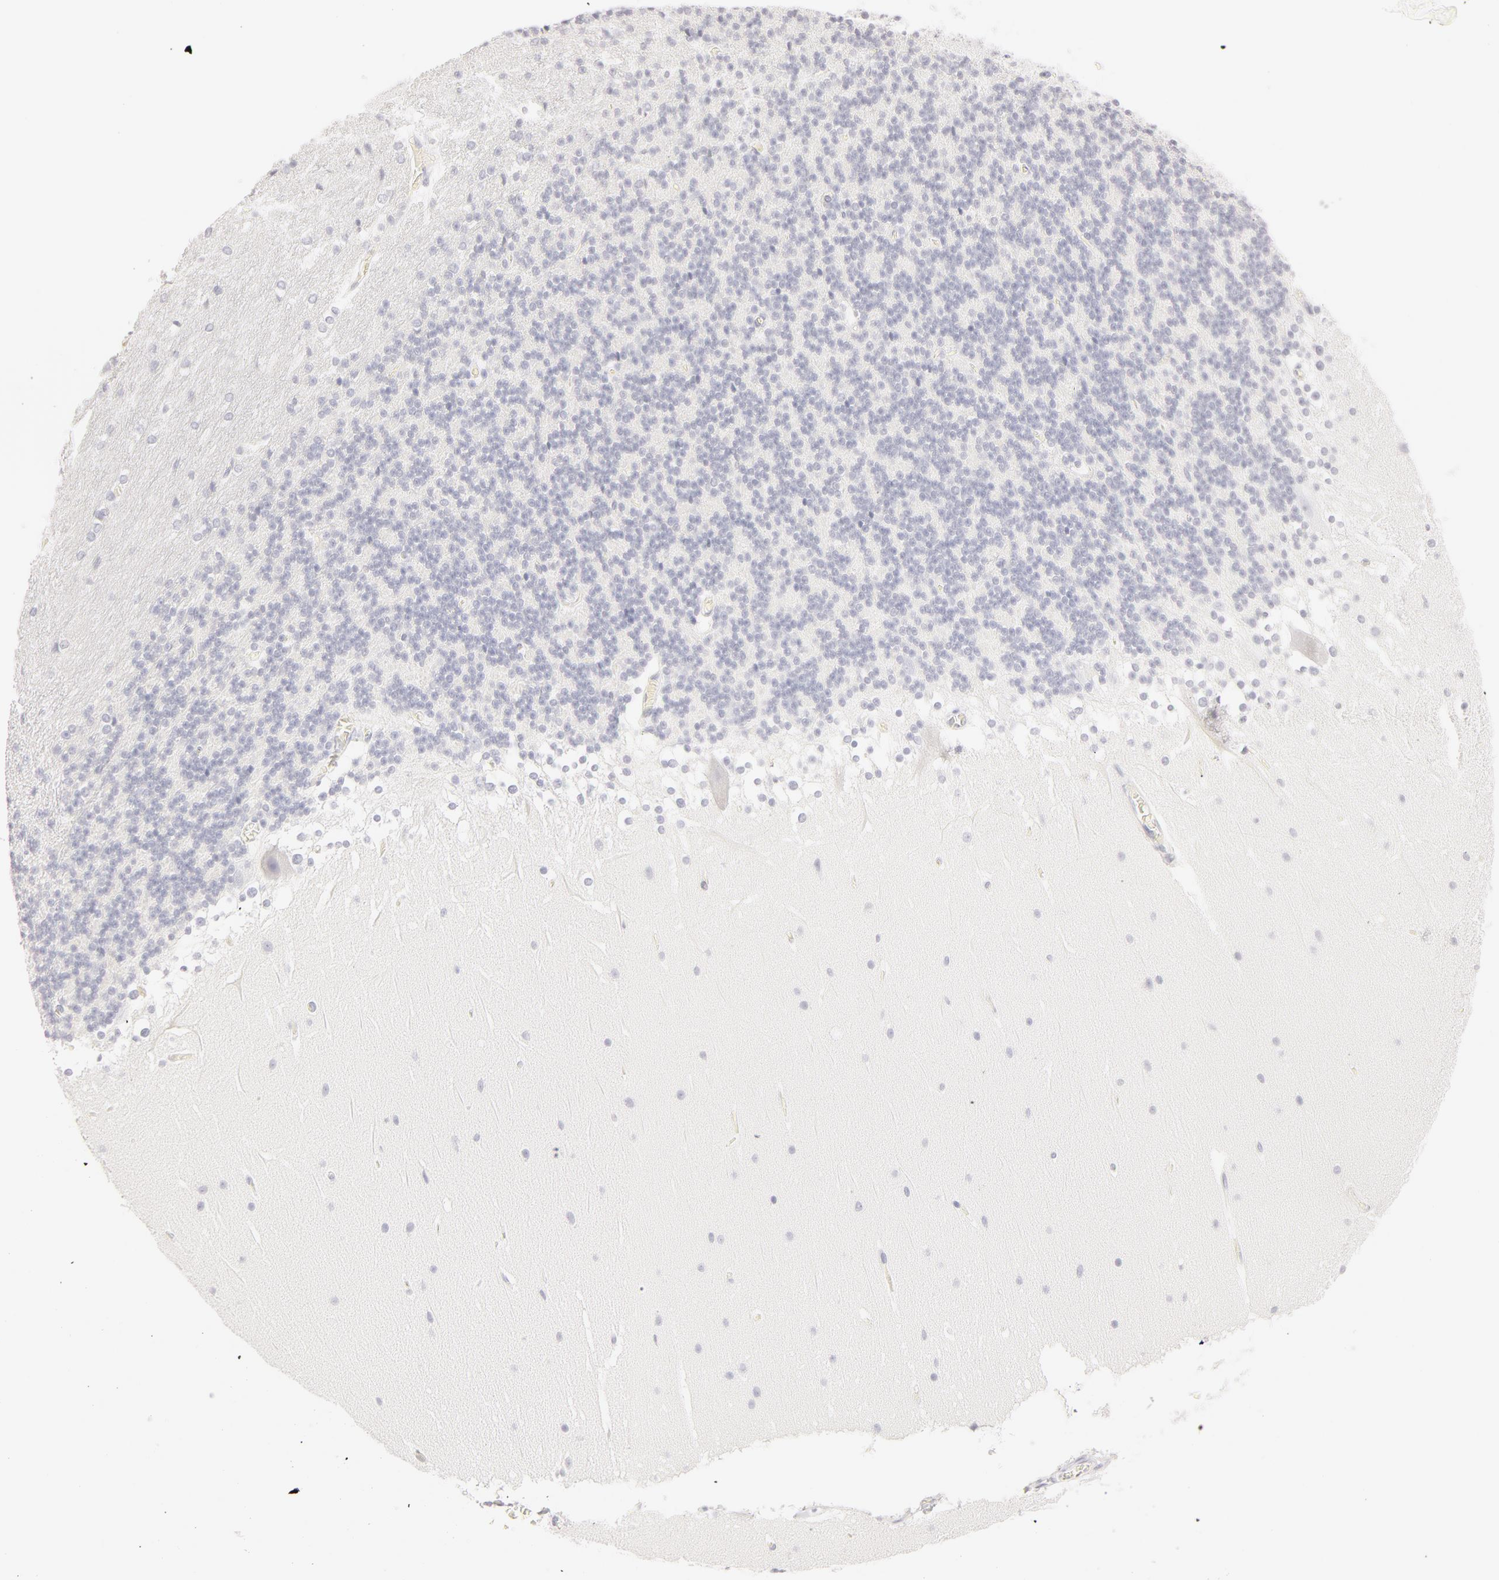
{"staining": {"intensity": "negative", "quantity": "none", "location": "none"}, "tissue": "cerebellum", "cell_type": "Cells in granular layer", "image_type": "normal", "snomed": [{"axis": "morphology", "description": "Normal tissue, NOS"}, {"axis": "topography", "description": "Cerebellum"}], "caption": "This photomicrograph is of benign cerebellum stained with immunohistochemistry to label a protein in brown with the nuclei are counter-stained blue. There is no positivity in cells in granular layer.", "gene": "LGALS7B", "patient": {"sex": "female", "age": 19}}